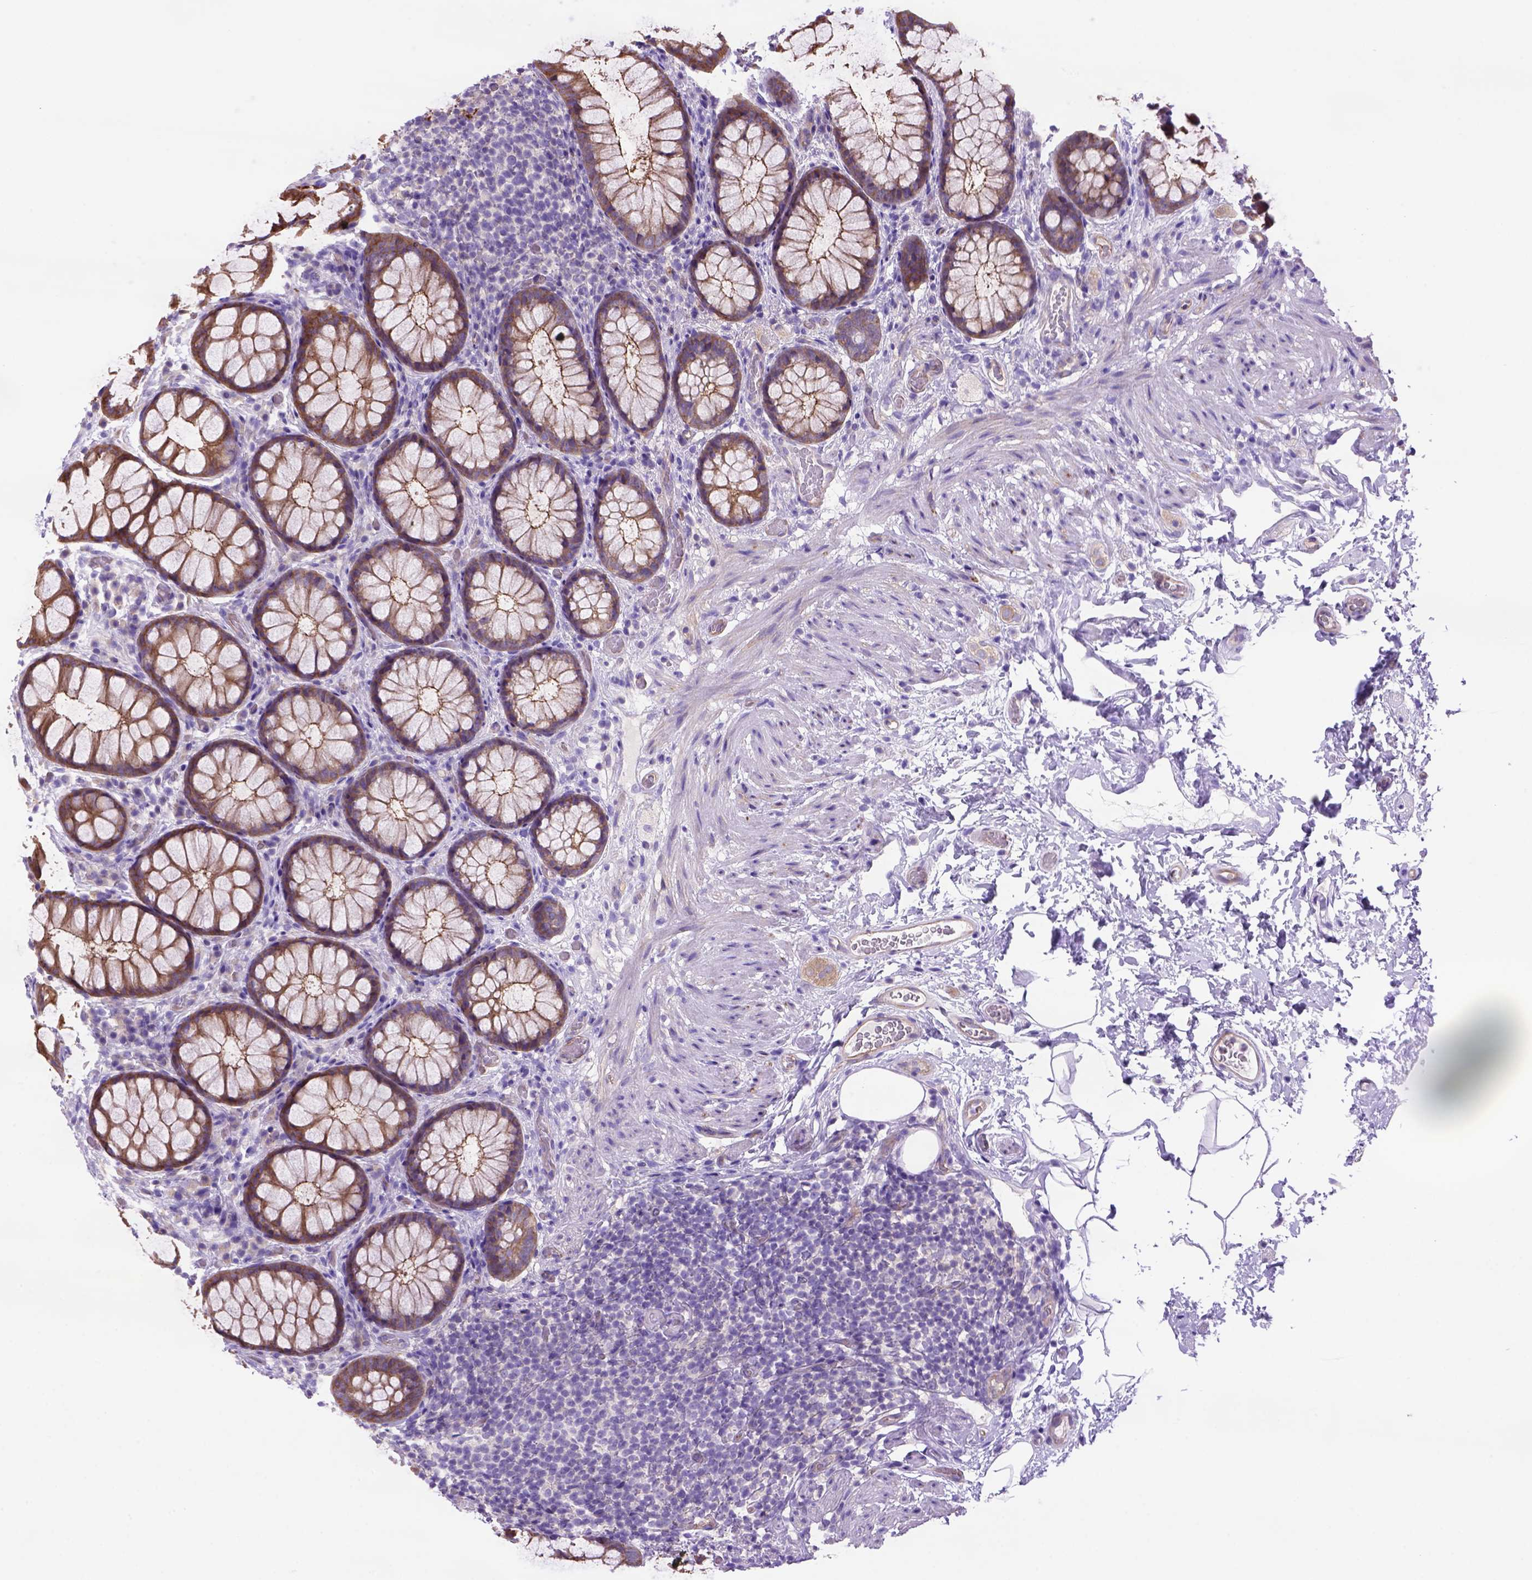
{"staining": {"intensity": "strong", "quantity": ">75%", "location": "cytoplasmic/membranous"}, "tissue": "rectum", "cell_type": "Glandular cells", "image_type": "normal", "snomed": [{"axis": "morphology", "description": "Normal tissue, NOS"}, {"axis": "topography", "description": "Rectum"}], "caption": "Immunohistochemistry of normal human rectum reveals high levels of strong cytoplasmic/membranous expression in about >75% of glandular cells.", "gene": "PEX12", "patient": {"sex": "female", "age": 62}}